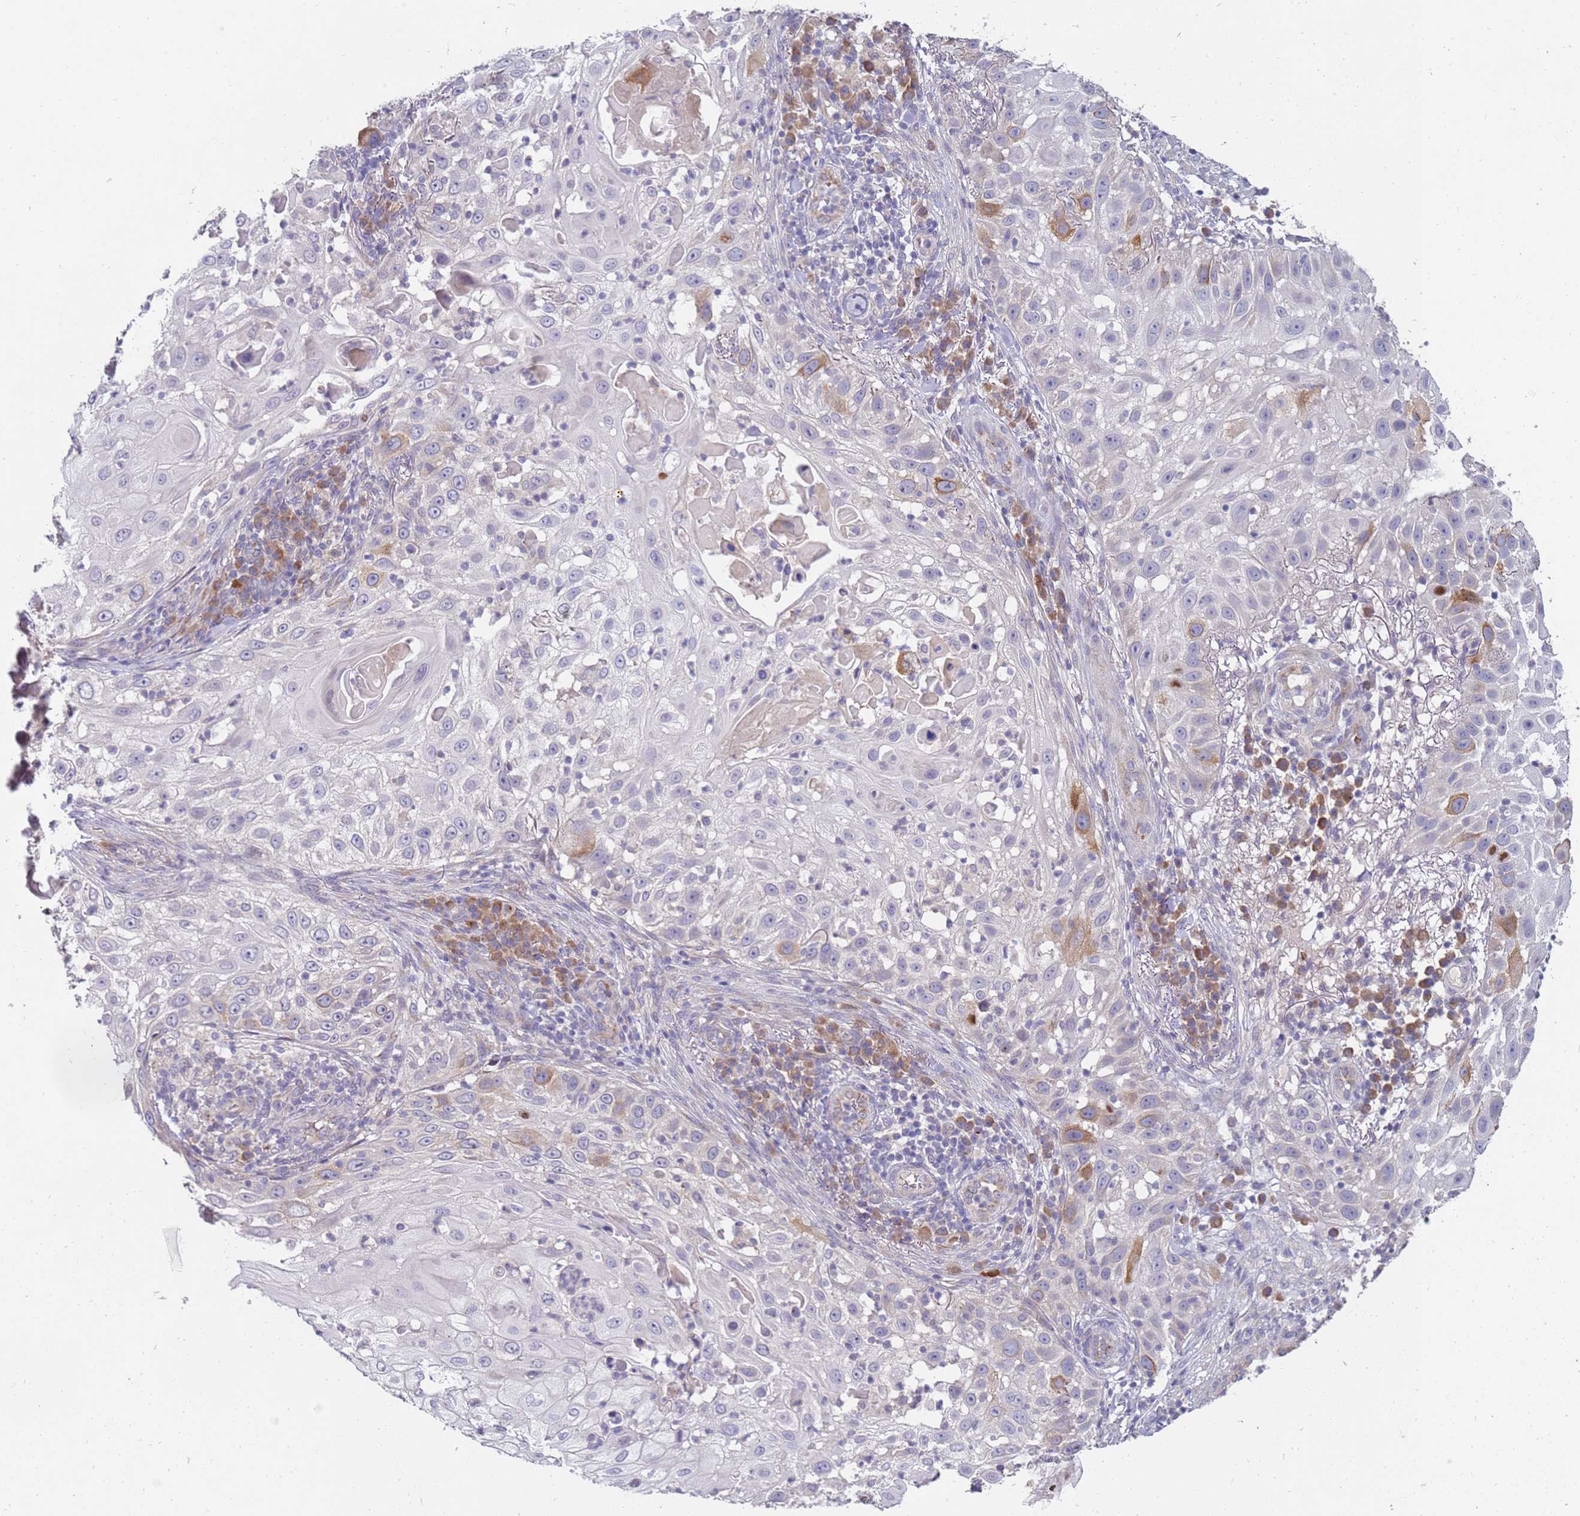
{"staining": {"intensity": "negative", "quantity": "none", "location": "none"}, "tissue": "skin cancer", "cell_type": "Tumor cells", "image_type": "cancer", "snomed": [{"axis": "morphology", "description": "Squamous cell carcinoma, NOS"}, {"axis": "topography", "description": "Skin"}], "caption": "Protein analysis of skin cancer displays no significant staining in tumor cells.", "gene": "NMUR2", "patient": {"sex": "female", "age": 44}}